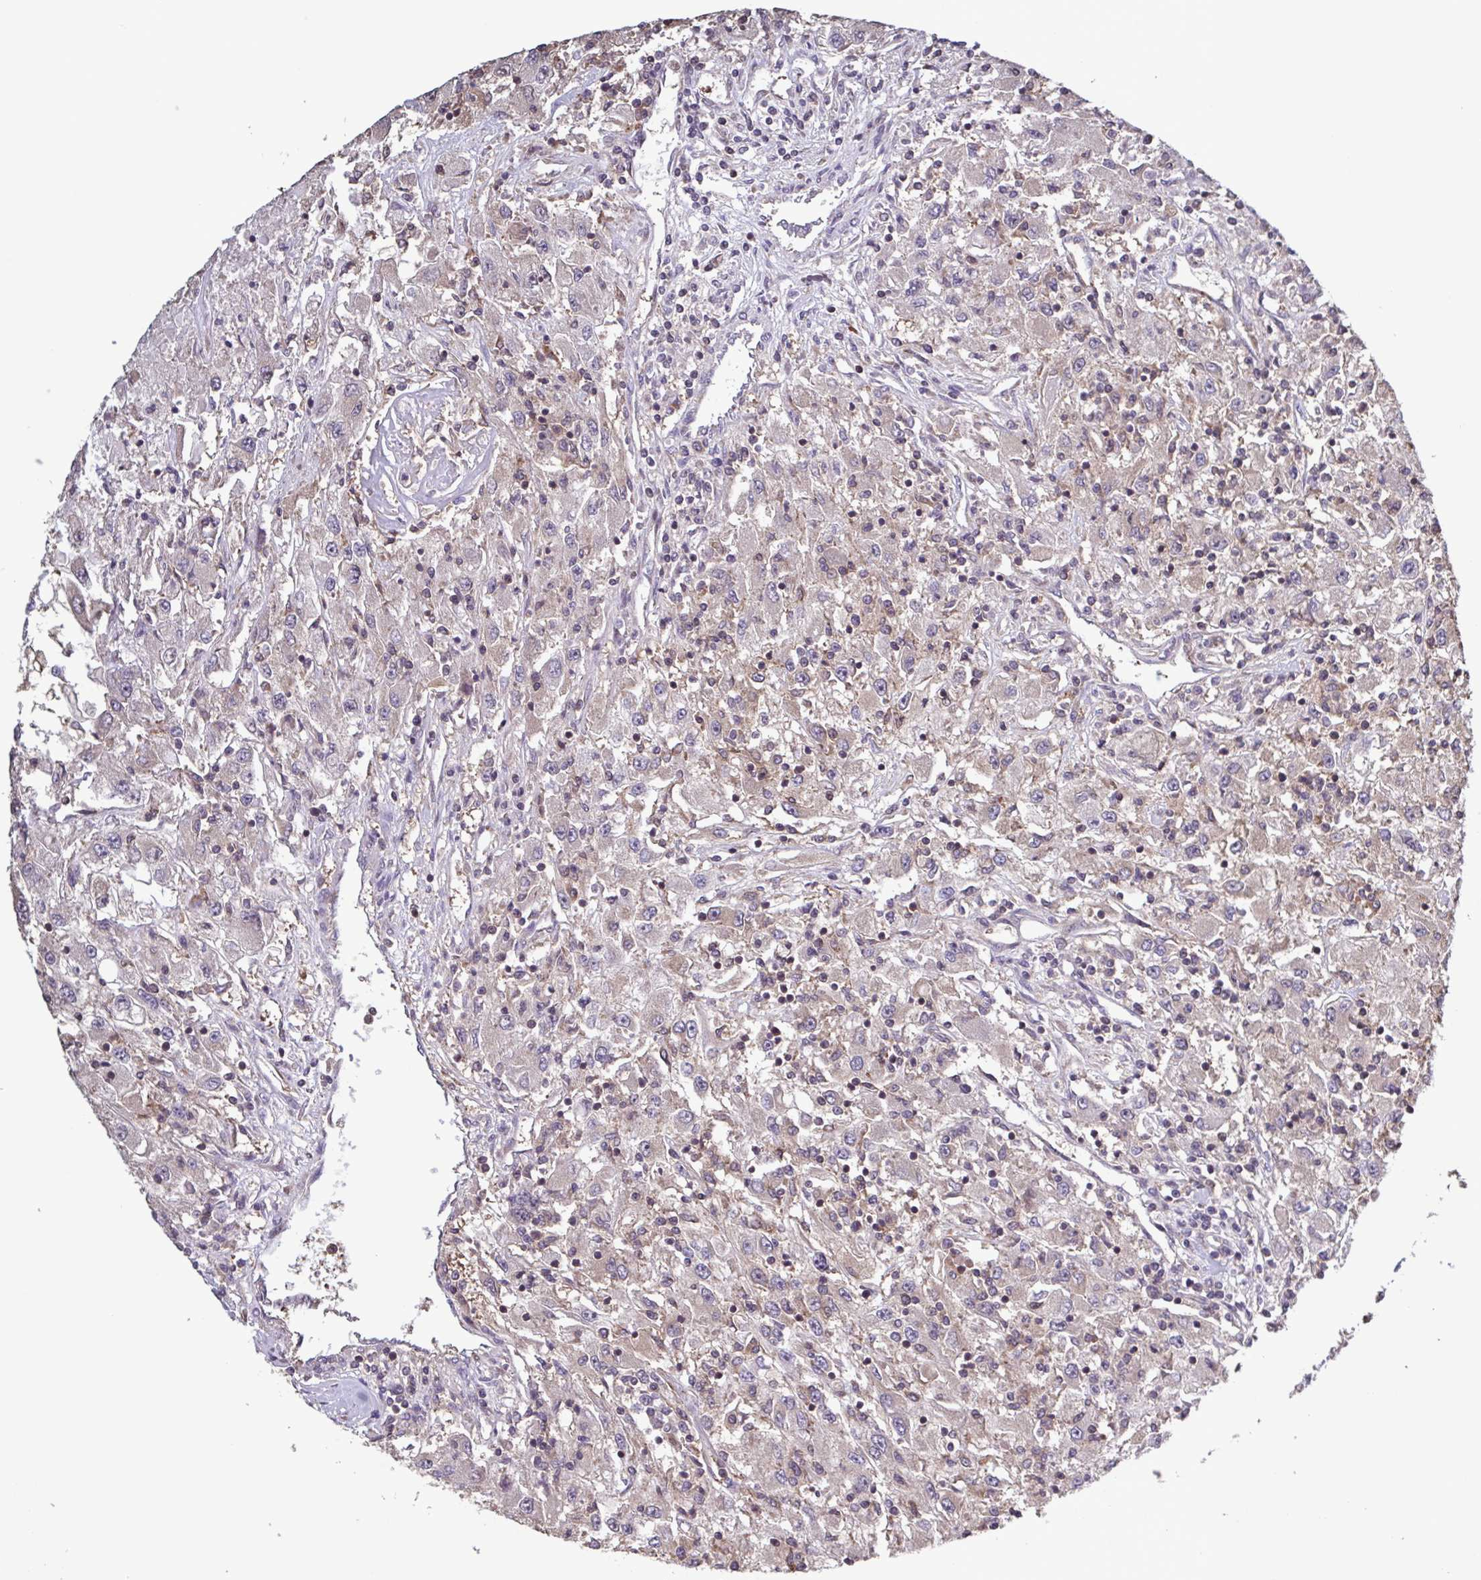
{"staining": {"intensity": "weak", "quantity": "25%-75%", "location": "cytoplasmic/membranous"}, "tissue": "renal cancer", "cell_type": "Tumor cells", "image_type": "cancer", "snomed": [{"axis": "morphology", "description": "Adenocarcinoma, NOS"}, {"axis": "topography", "description": "Kidney"}], "caption": "Renal cancer was stained to show a protein in brown. There is low levels of weak cytoplasmic/membranous positivity in about 25%-75% of tumor cells. The staining was performed using DAB (3,3'-diaminobenzidine) to visualize the protein expression in brown, while the nuclei were stained in blue with hematoxylin (Magnification: 20x).", "gene": "ZNF200", "patient": {"sex": "female", "age": 67}}